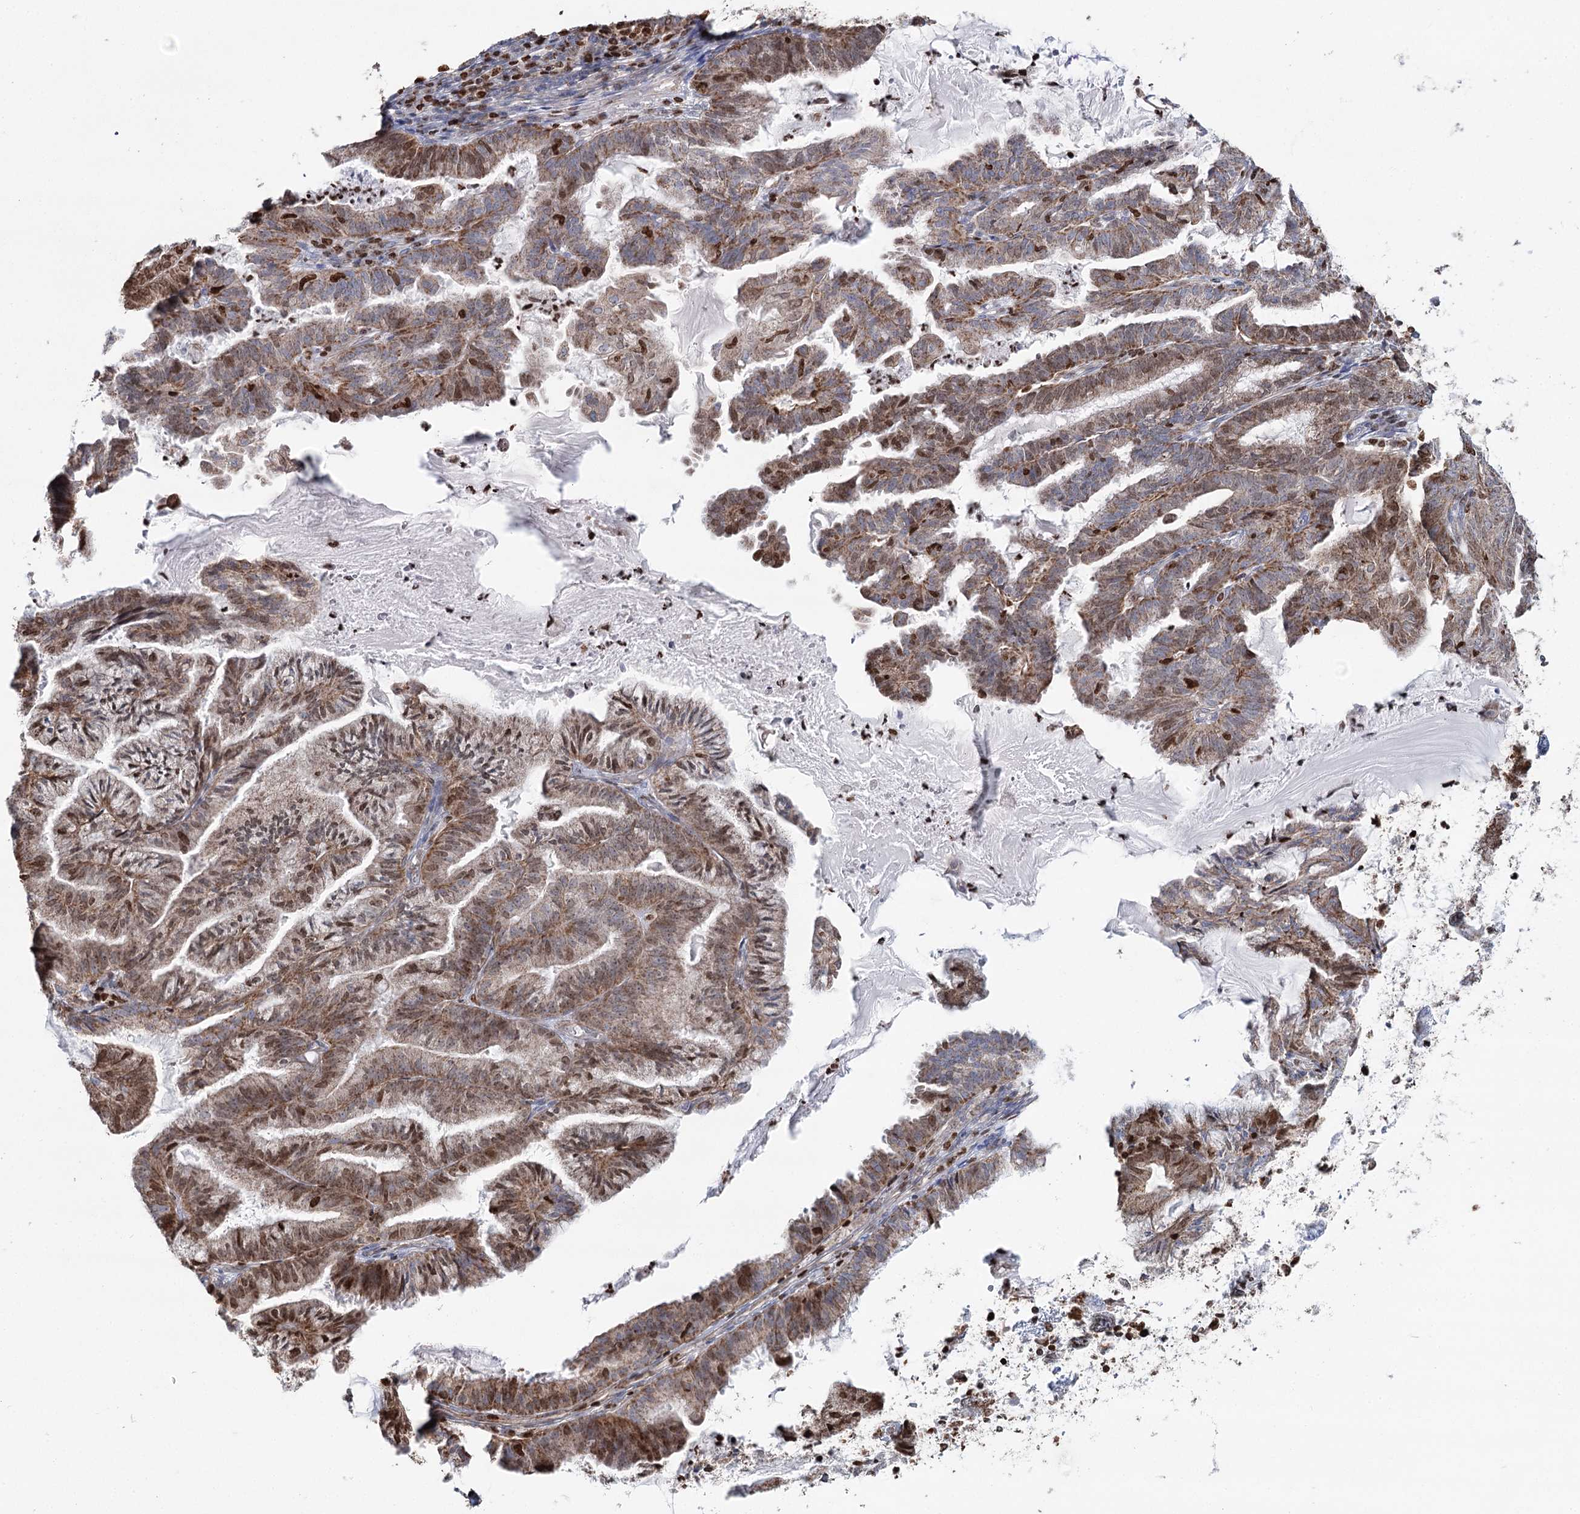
{"staining": {"intensity": "moderate", "quantity": ">75%", "location": "cytoplasmic/membranous,nuclear"}, "tissue": "endometrial cancer", "cell_type": "Tumor cells", "image_type": "cancer", "snomed": [{"axis": "morphology", "description": "Adenocarcinoma, NOS"}, {"axis": "topography", "description": "Endometrium"}], "caption": "IHC image of neoplastic tissue: endometrial cancer stained using IHC exhibits medium levels of moderate protein expression localized specifically in the cytoplasmic/membranous and nuclear of tumor cells, appearing as a cytoplasmic/membranous and nuclear brown color.", "gene": "PDHX", "patient": {"sex": "female", "age": 86}}